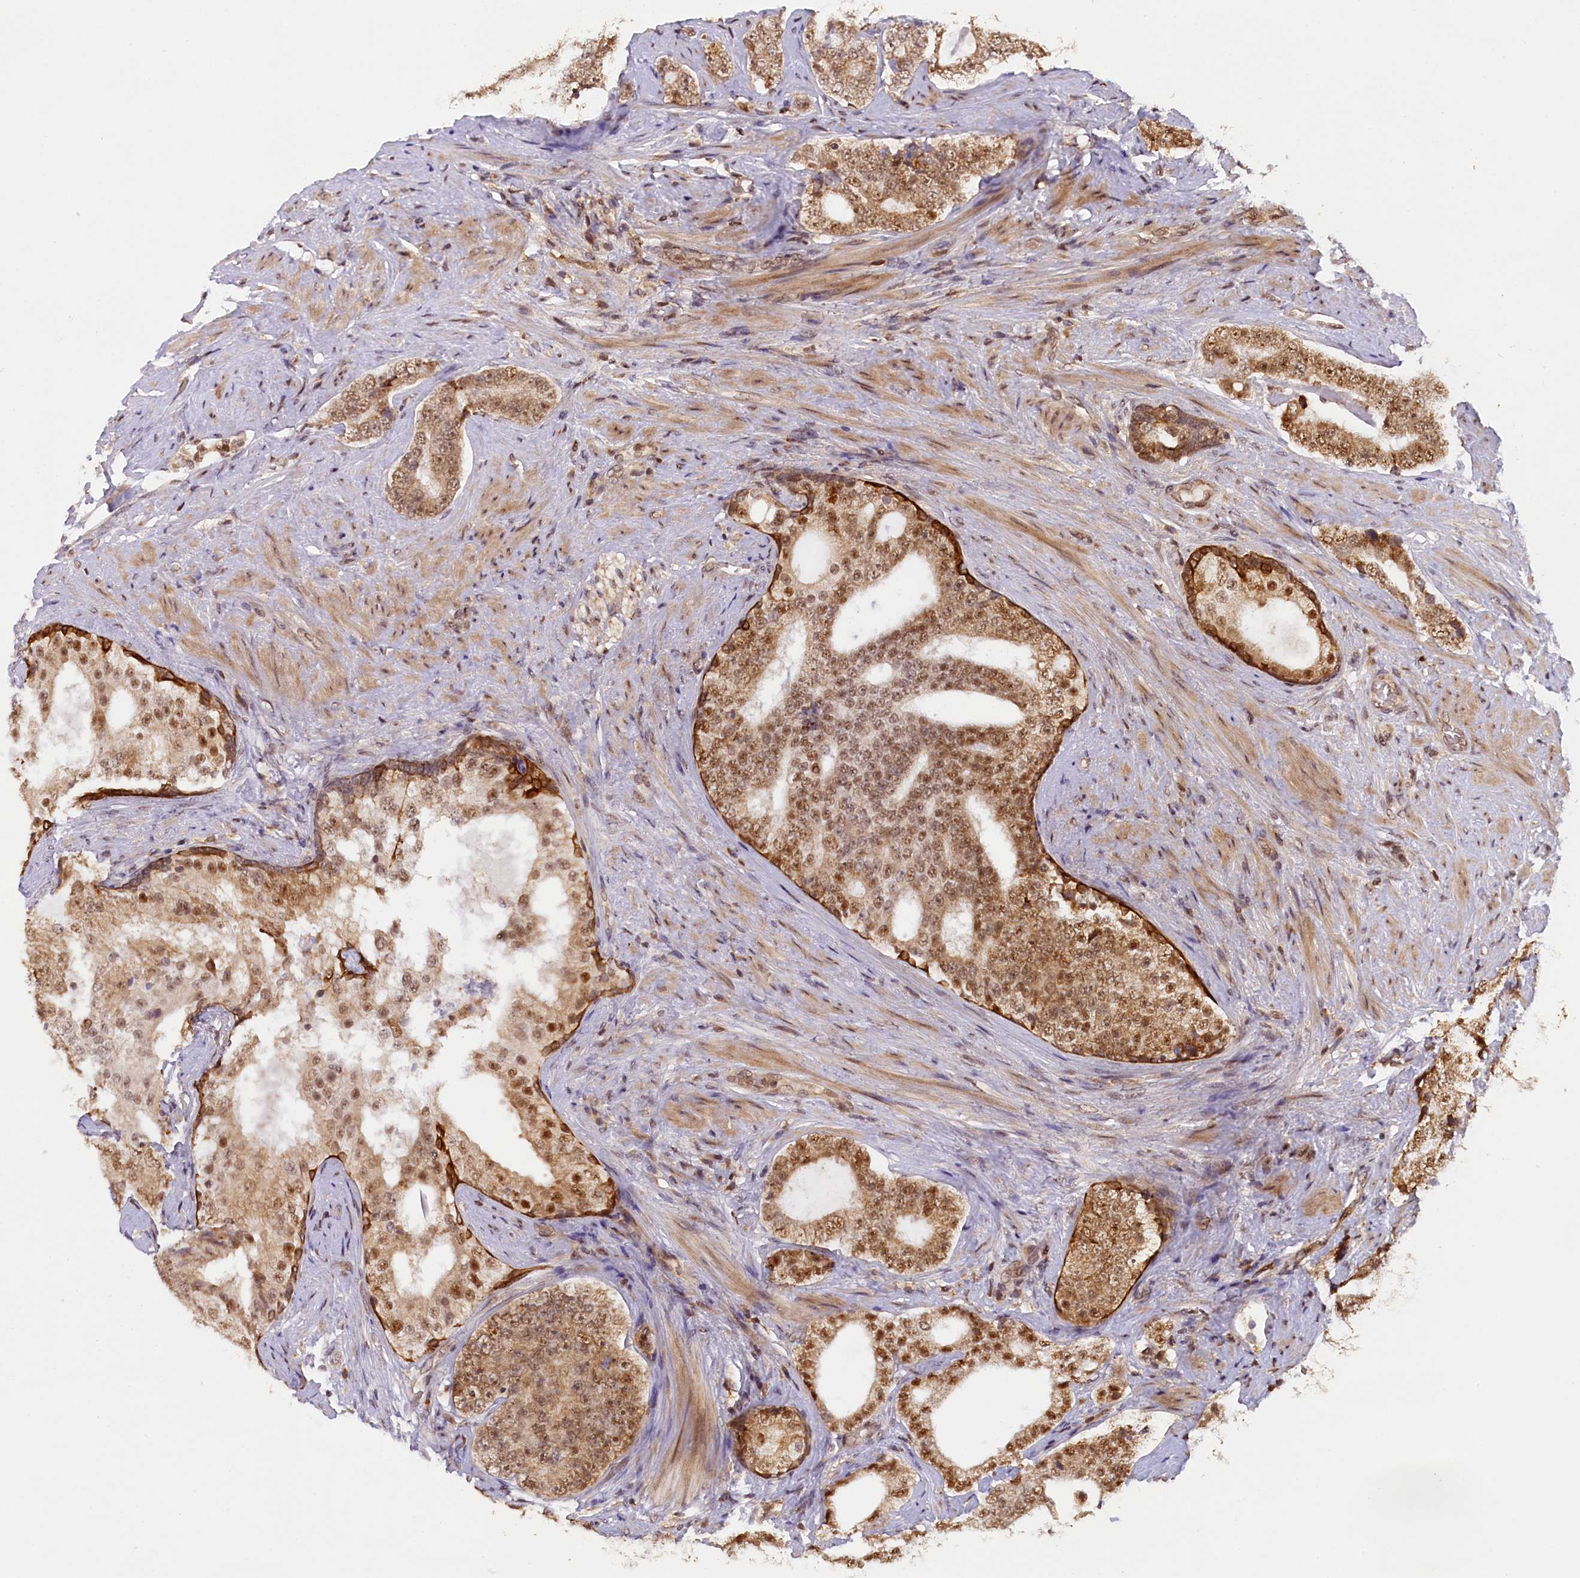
{"staining": {"intensity": "strong", "quantity": ">75%", "location": "cytoplasmic/membranous,nuclear"}, "tissue": "prostate cancer", "cell_type": "Tumor cells", "image_type": "cancer", "snomed": [{"axis": "morphology", "description": "Adenocarcinoma, High grade"}, {"axis": "topography", "description": "Prostate"}], "caption": "Immunohistochemical staining of human prostate cancer (high-grade adenocarcinoma) reveals strong cytoplasmic/membranous and nuclear protein staining in about >75% of tumor cells. Nuclei are stained in blue.", "gene": "CARD8", "patient": {"sex": "male", "age": 56}}